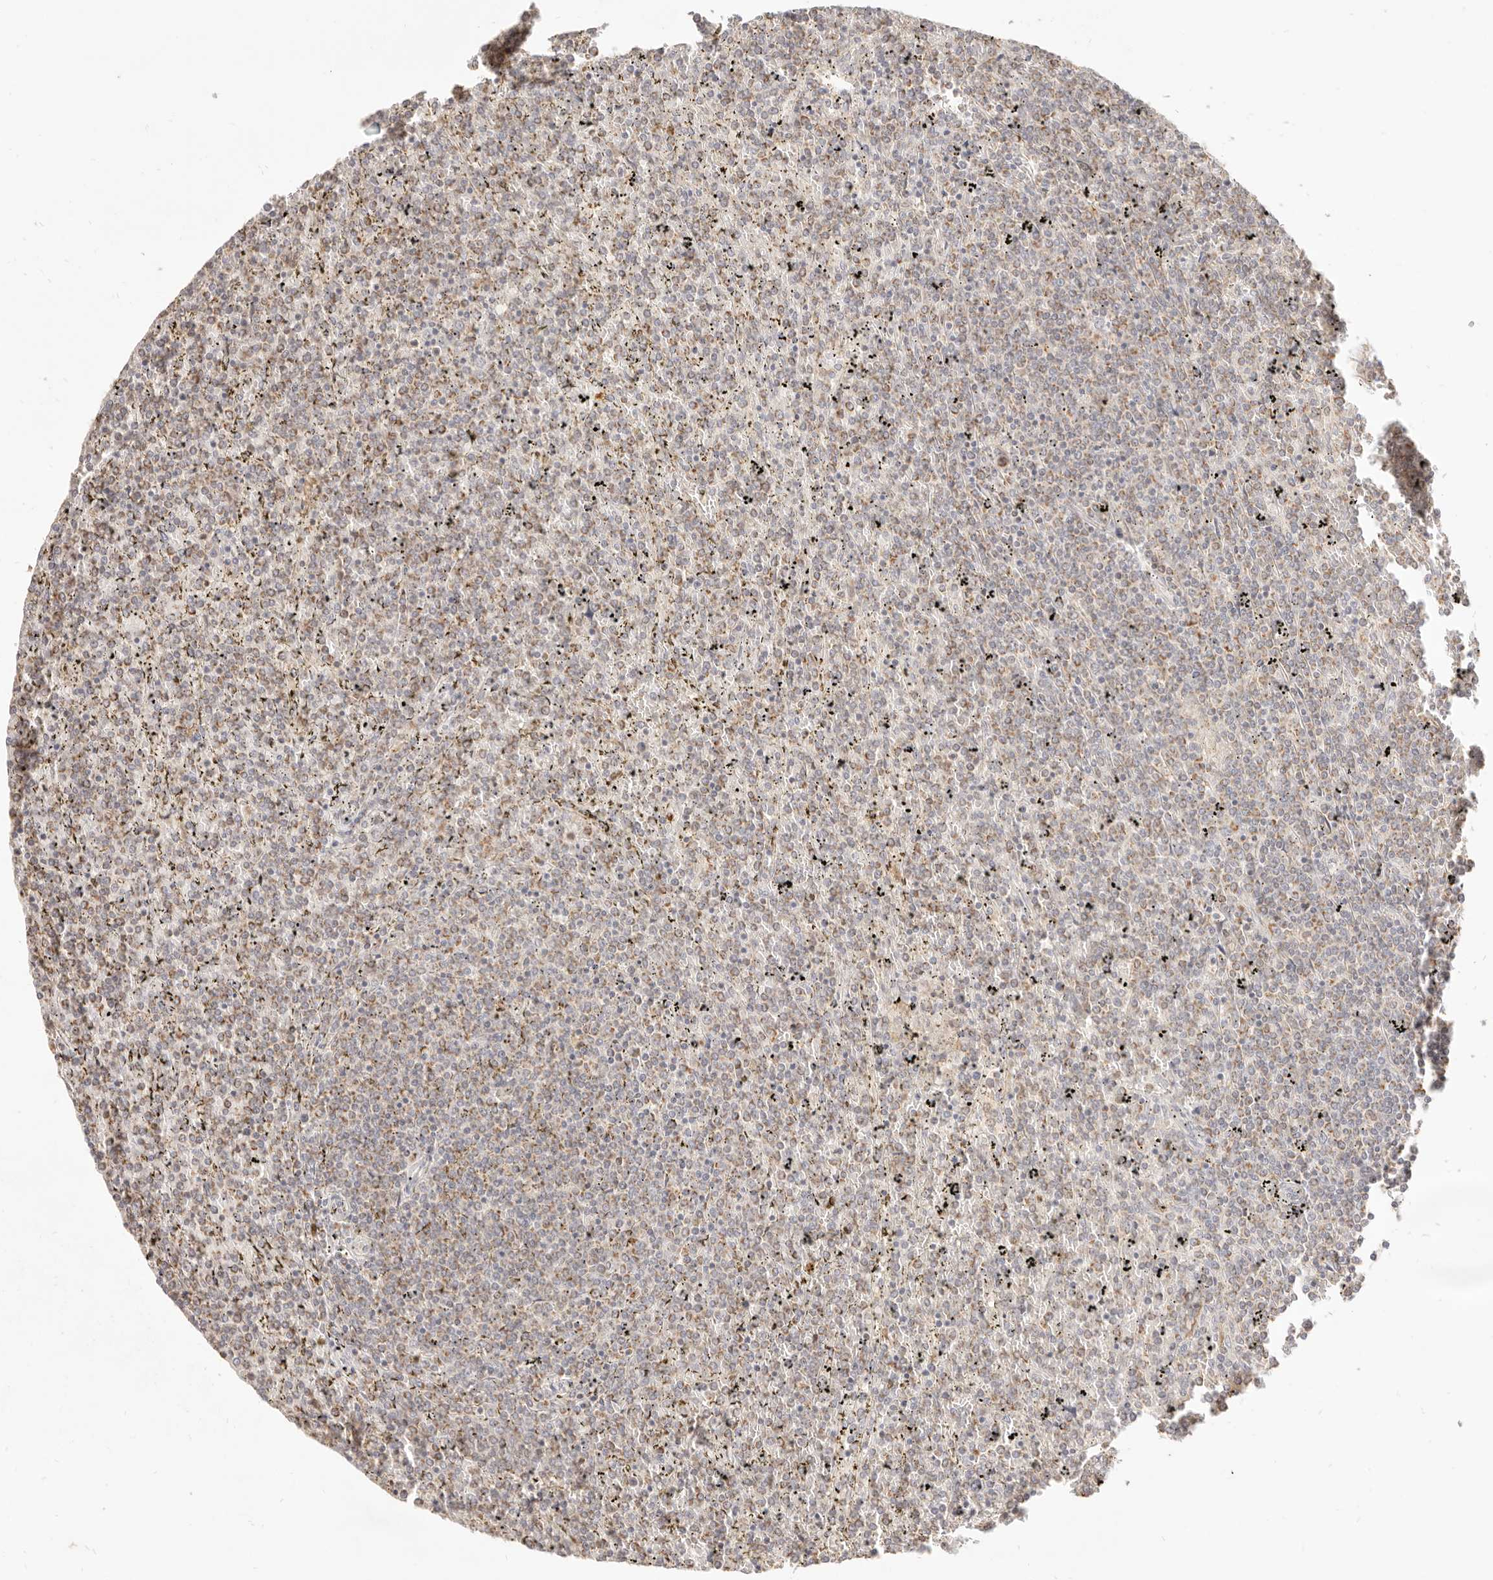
{"staining": {"intensity": "moderate", "quantity": "25%-75%", "location": "cytoplasmic/membranous"}, "tissue": "lymphoma", "cell_type": "Tumor cells", "image_type": "cancer", "snomed": [{"axis": "morphology", "description": "Malignant lymphoma, non-Hodgkin's type, Low grade"}, {"axis": "topography", "description": "Spleen"}], "caption": "DAB (3,3'-diaminobenzidine) immunohistochemical staining of malignant lymphoma, non-Hodgkin's type (low-grade) shows moderate cytoplasmic/membranous protein staining in approximately 25%-75% of tumor cells.", "gene": "CPLANE2", "patient": {"sex": "female", "age": 19}}